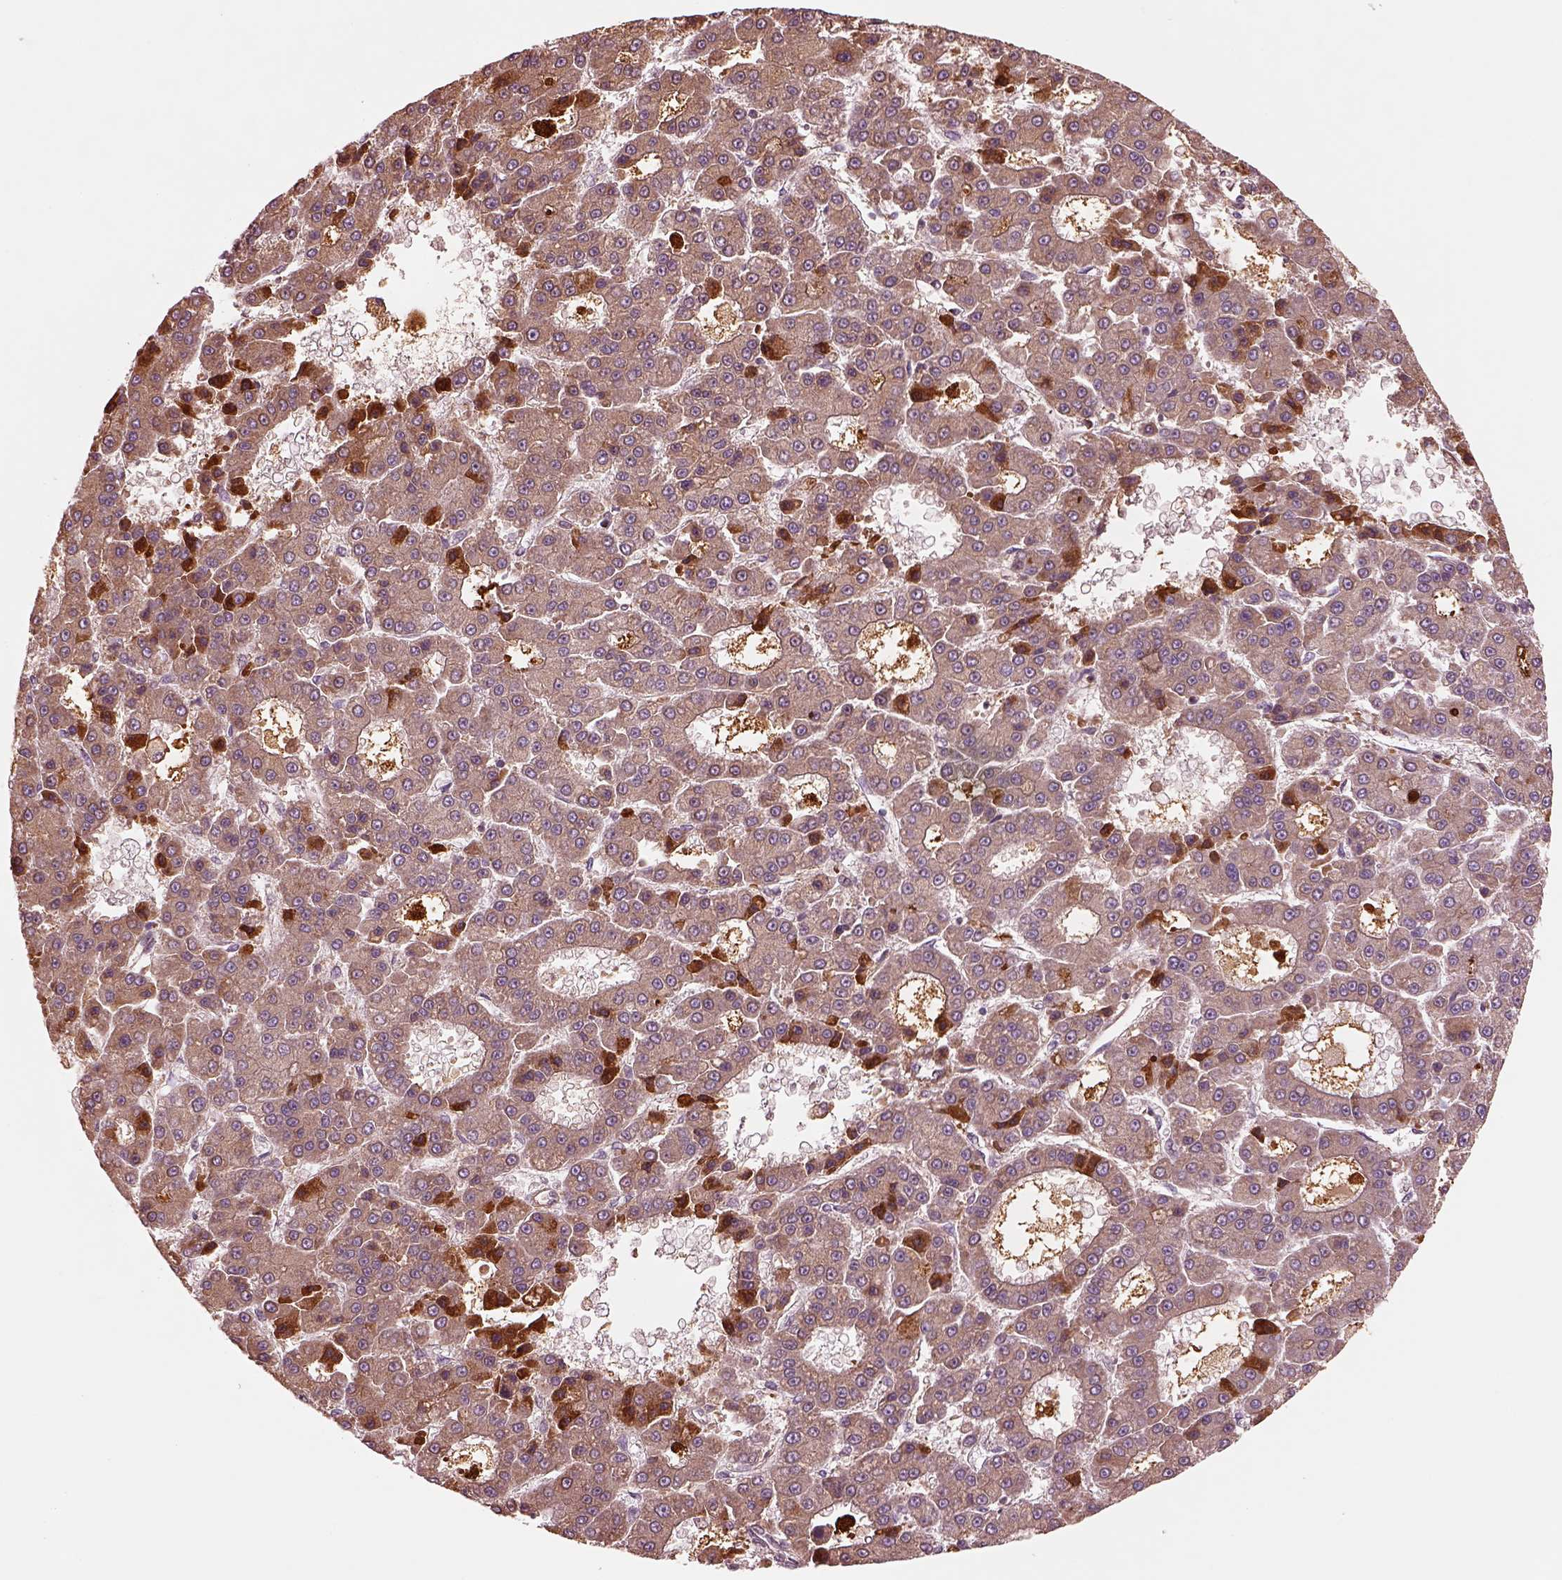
{"staining": {"intensity": "strong", "quantity": "<25%", "location": "cytoplasmic/membranous"}, "tissue": "liver cancer", "cell_type": "Tumor cells", "image_type": "cancer", "snomed": [{"axis": "morphology", "description": "Carcinoma, Hepatocellular, NOS"}, {"axis": "topography", "description": "Liver"}], "caption": "Immunohistochemistry of hepatocellular carcinoma (liver) shows medium levels of strong cytoplasmic/membranous positivity in approximately <25% of tumor cells.", "gene": "ASCC2", "patient": {"sex": "male", "age": 70}}